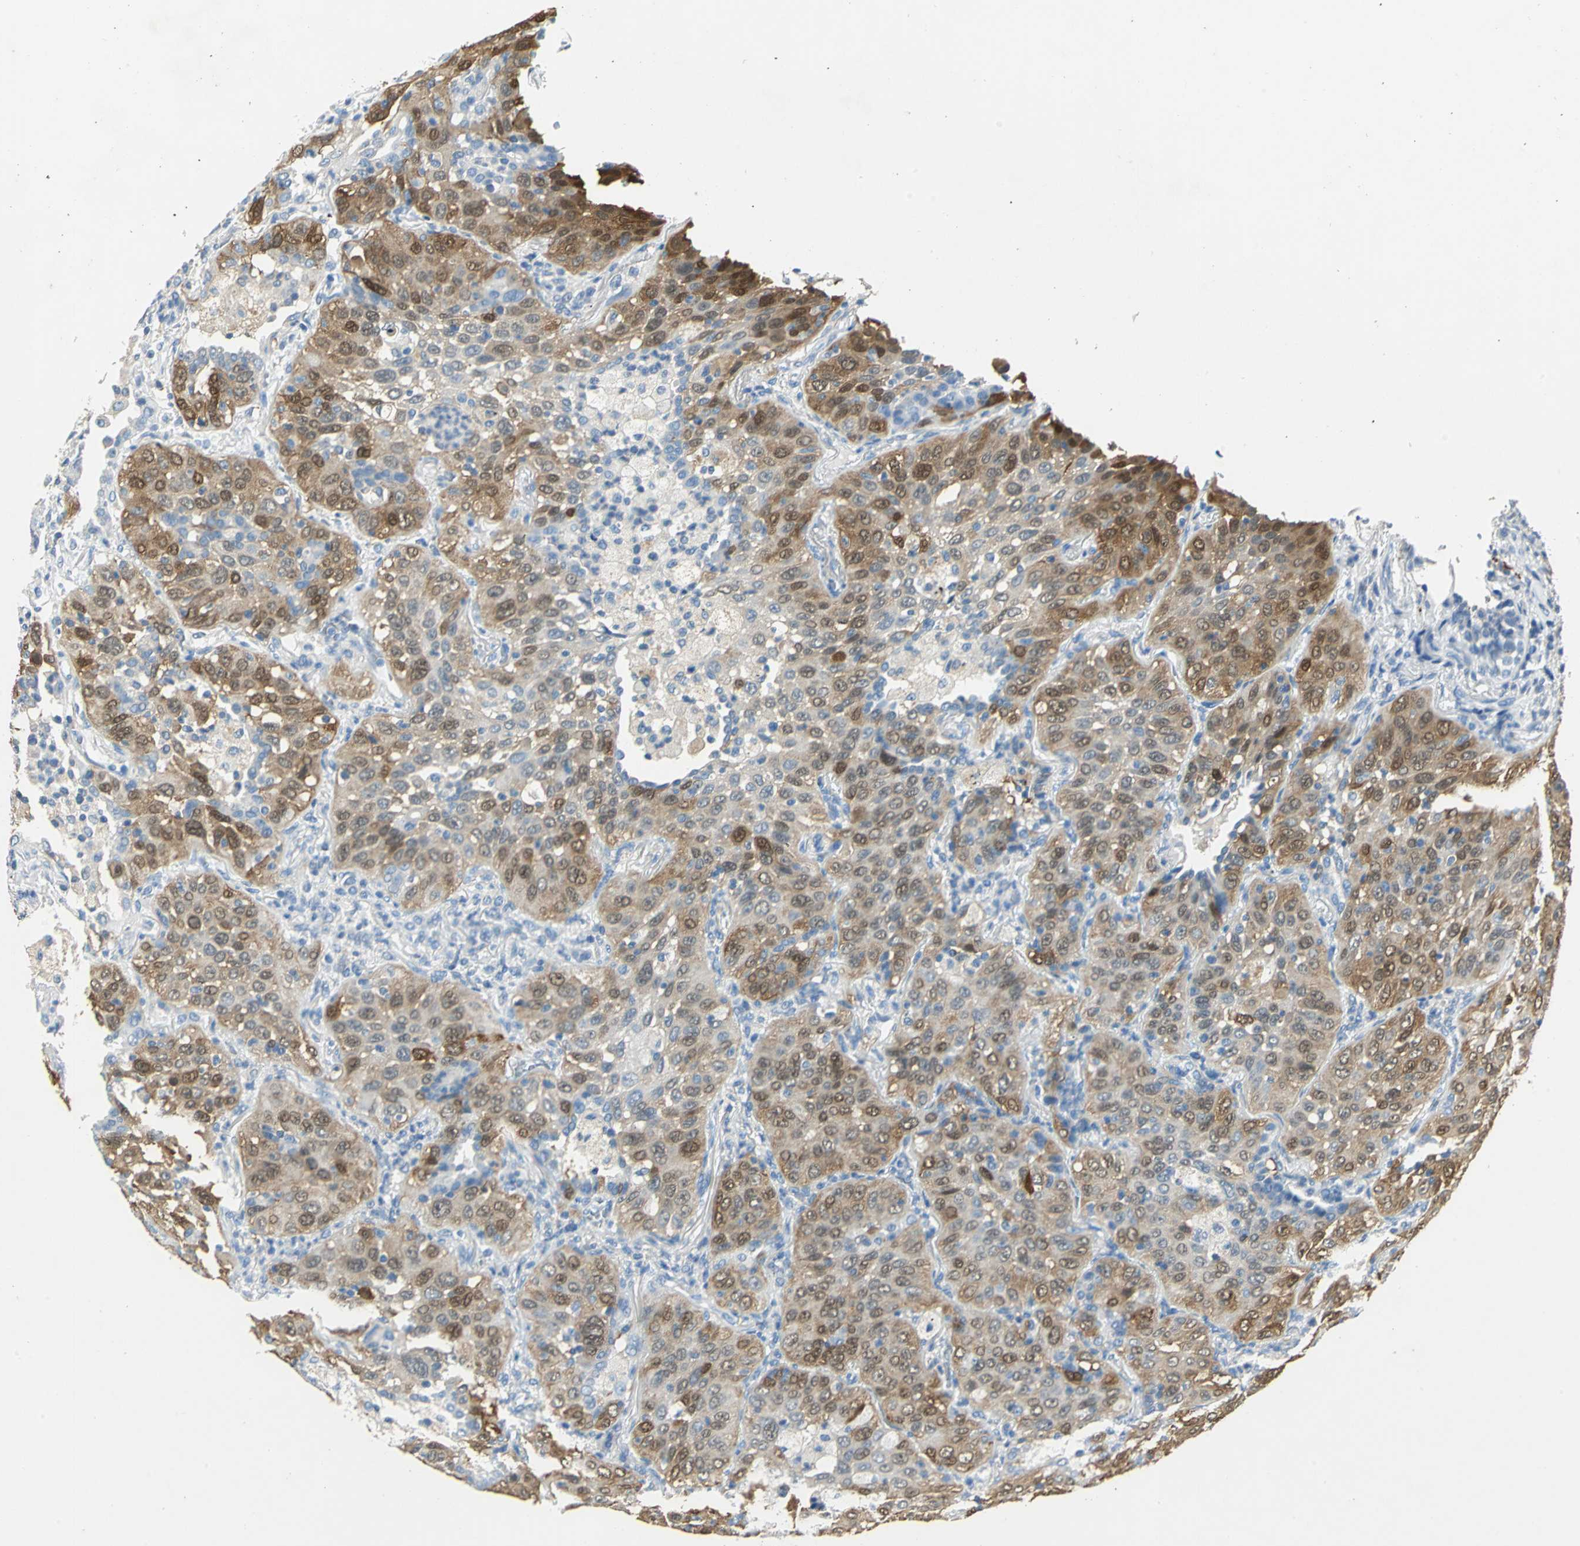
{"staining": {"intensity": "strong", "quantity": ">75%", "location": "cytoplasmic/membranous,nuclear"}, "tissue": "lung cancer", "cell_type": "Tumor cells", "image_type": "cancer", "snomed": [{"axis": "morphology", "description": "Squamous cell carcinoma, NOS"}, {"axis": "topography", "description": "Lung"}], "caption": "Immunohistochemistry (IHC) histopathology image of lung squamous cell carcinoma stained for a protein (brown), which exhibits high levels of strong cytoplasmic/membranous and nuclear staining in approximately >75% of tumor cells.", "gene": "UCHL1", "patient": {"sex": "female", "age": 67}}